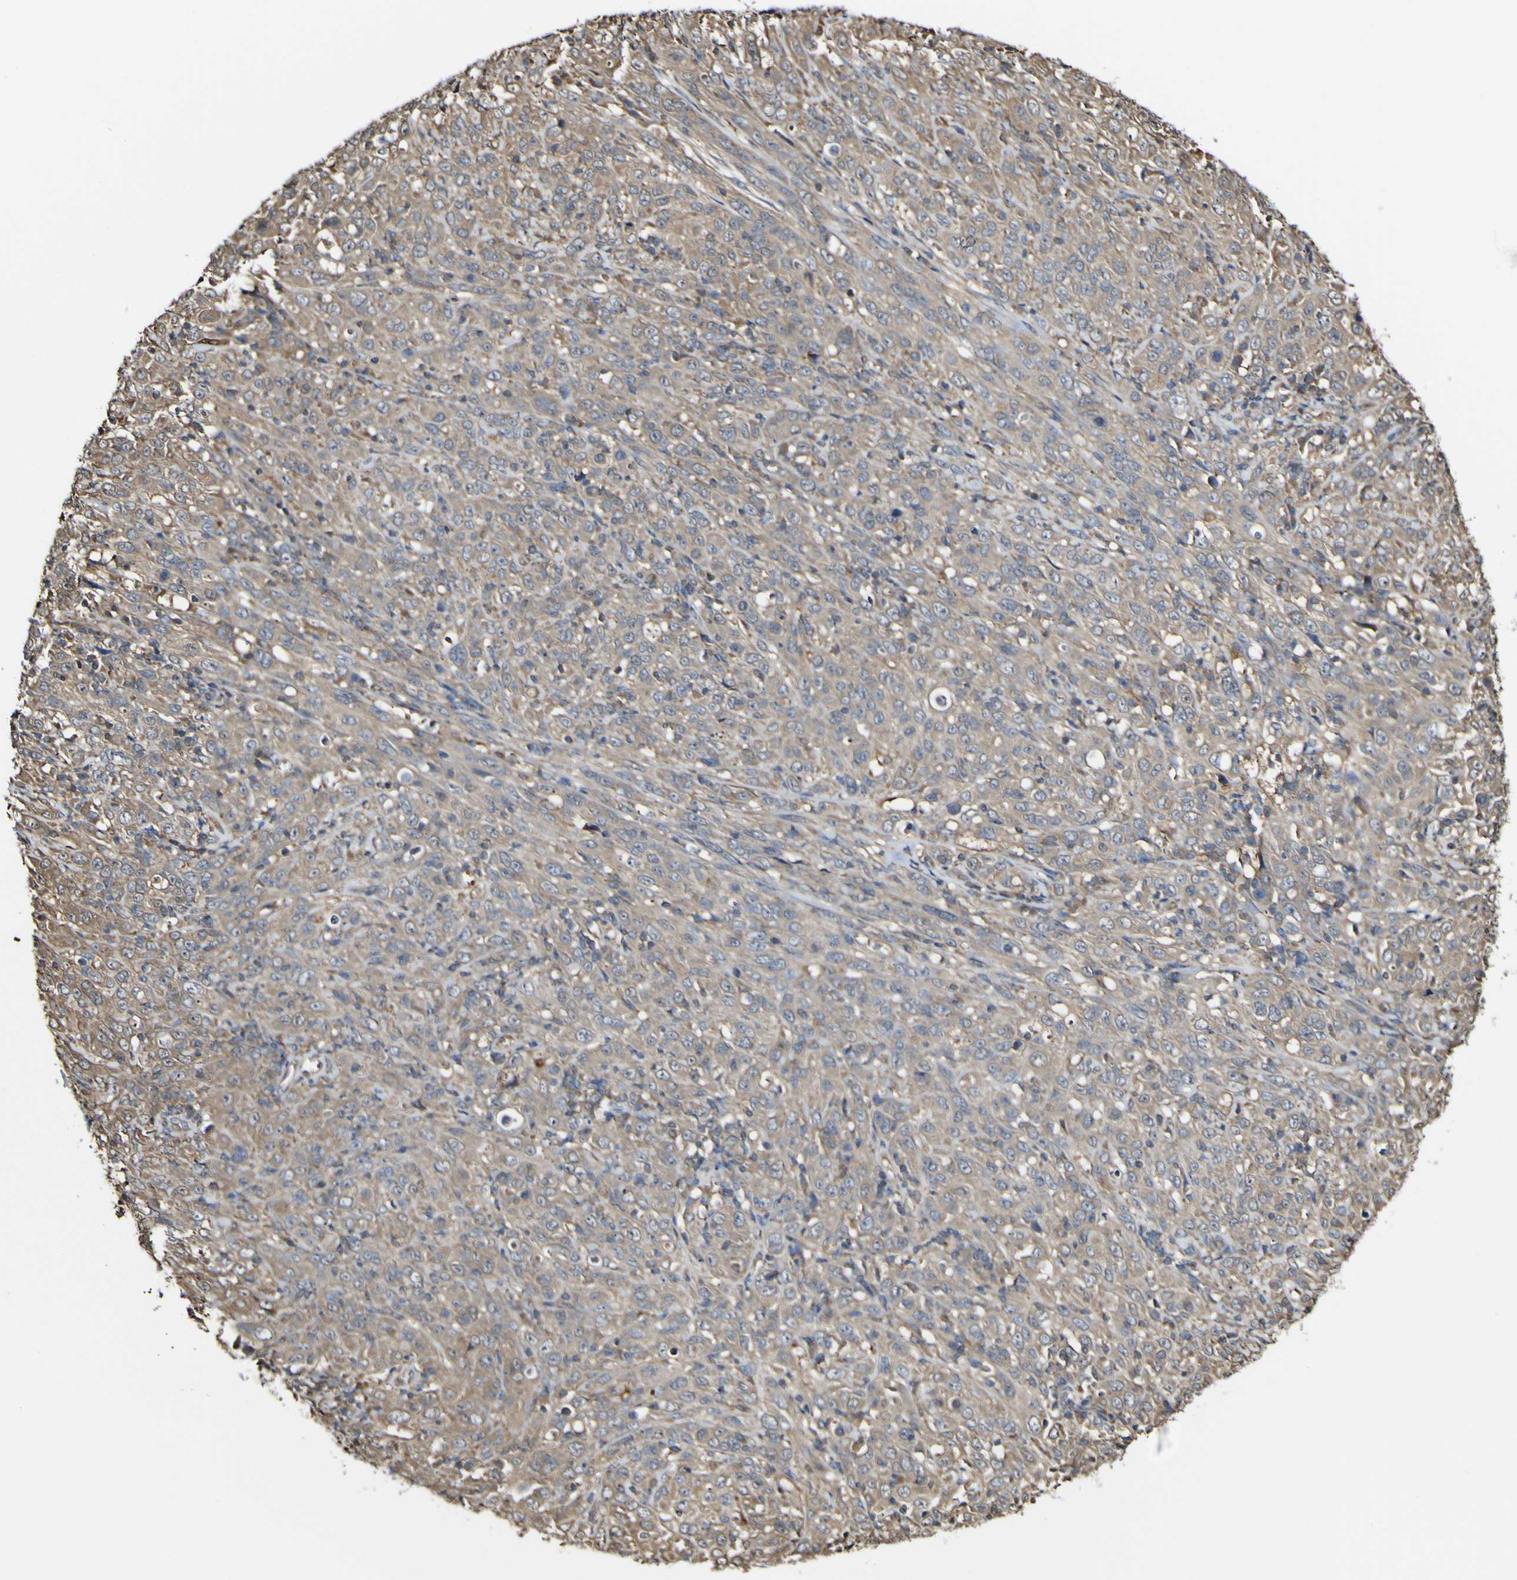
{"staining": {"intensity": "moderate", "quantity": ">75%", "location": "cytoplasmic/membranous"}, "tissue": "cervical cancer", "cell_type": "Tumor cells", "image_type": "cancer", "snomed": [{"axis": "morphology", "description": "Squamous cell carcinoma, NOS"}, {"axis": "topography", "description": "Cervix"}], "caption": "Approximately >75% of tumor cells in human cervical cancer exhibit moderate cytoplasmic/membranous protein positivity as visualized by brown immunohistochemical staining.", "gene": "PTPRR", "patient": {"sex": "female", "age": 46}}